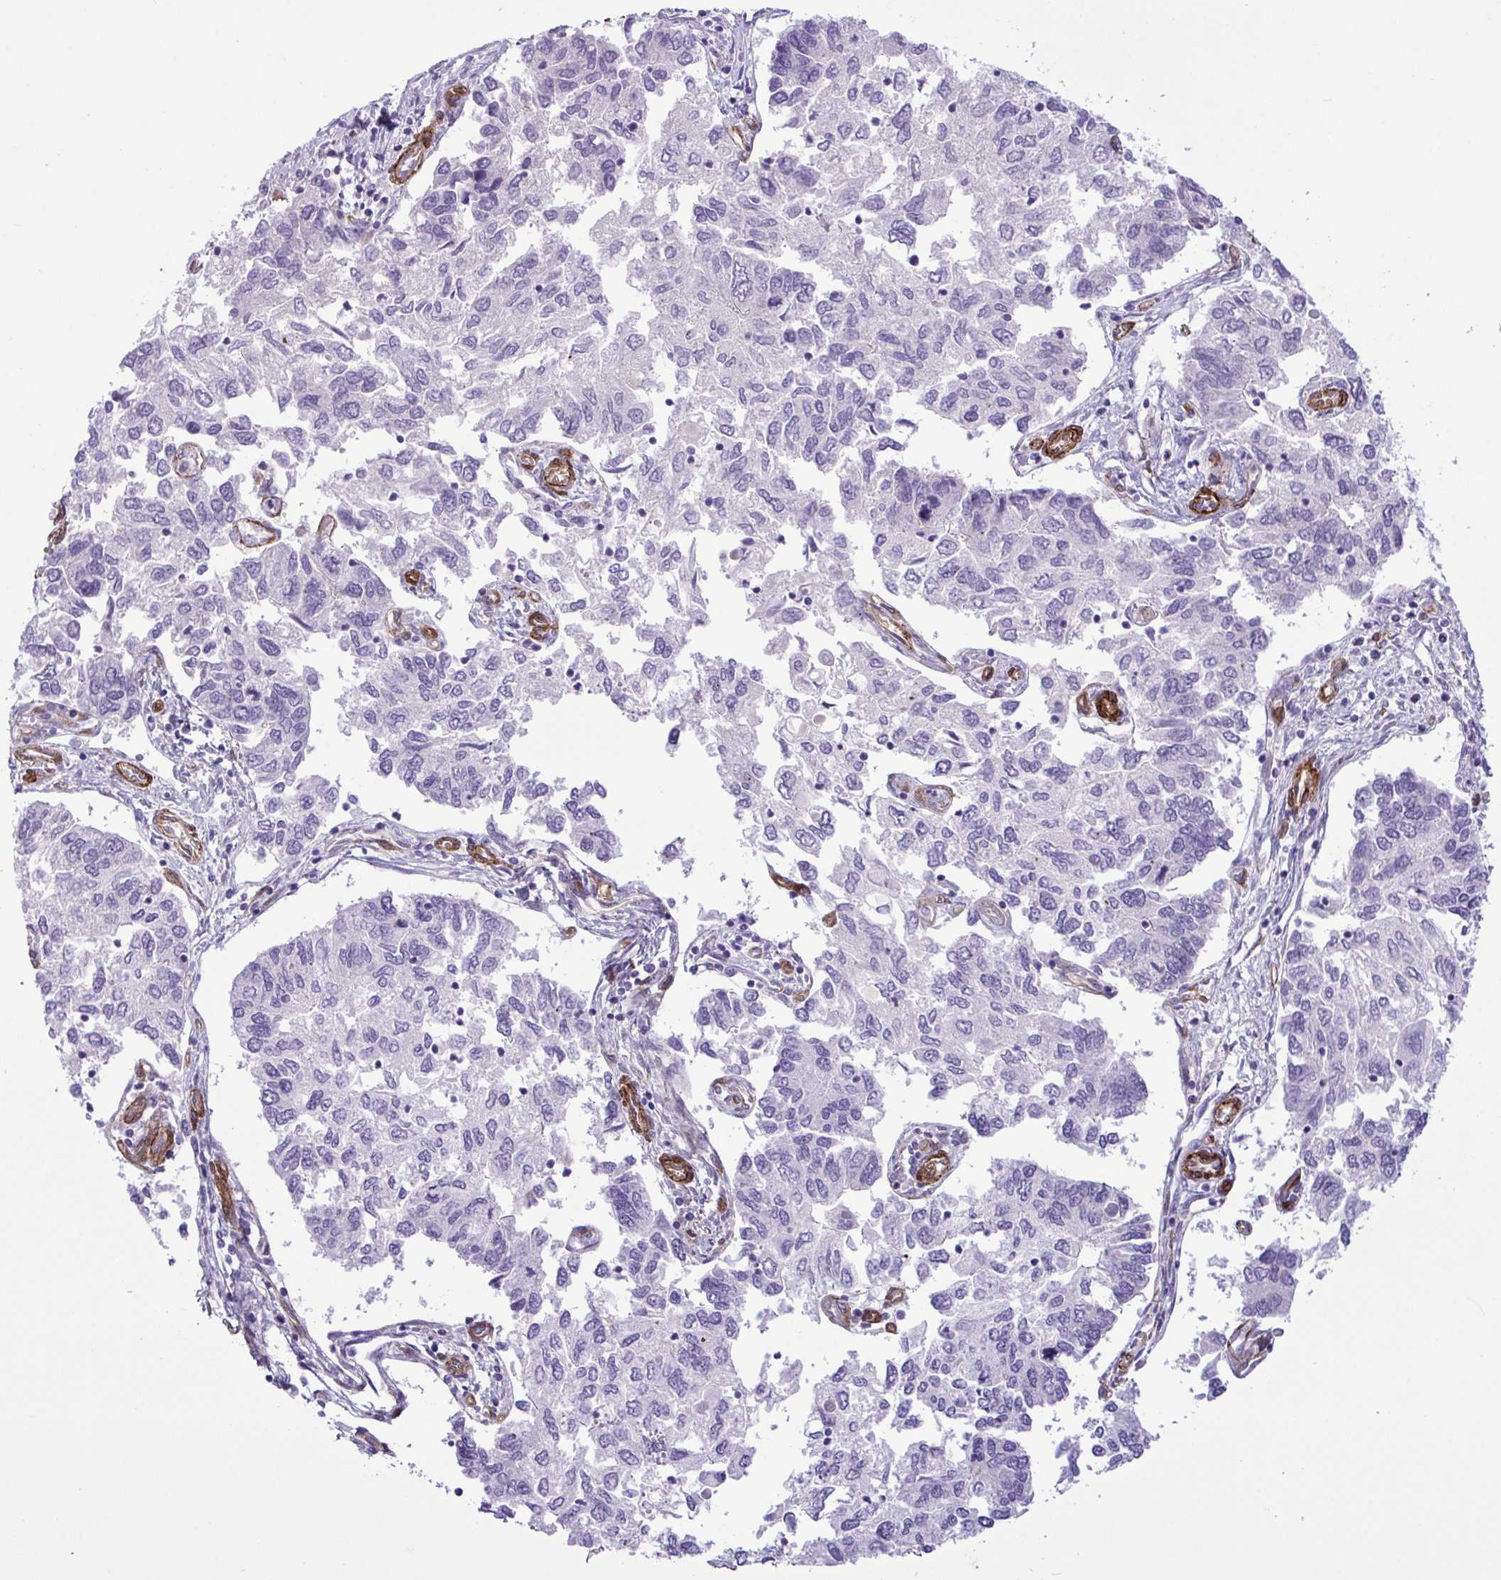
{"staining": {"intensity": "negative", "quantity": "none", "location": "none"}, "tissue": "endometrial cancer", "cell_type": "Tumor cells", "image_type": "cancer", "snomed": [{"axis": "morphology", "description": "Carcinoma, NOS"}, {"axis": "topography", "description": "Uterus"}], "caption": "Tumor cells are negative for protein expression in human carcinoma (endometrial). (DAB immunohistochemistry (IHC), high magnification).", "gene": "SYNPO2L", "patient": {"sex": "female", "age": 76}}